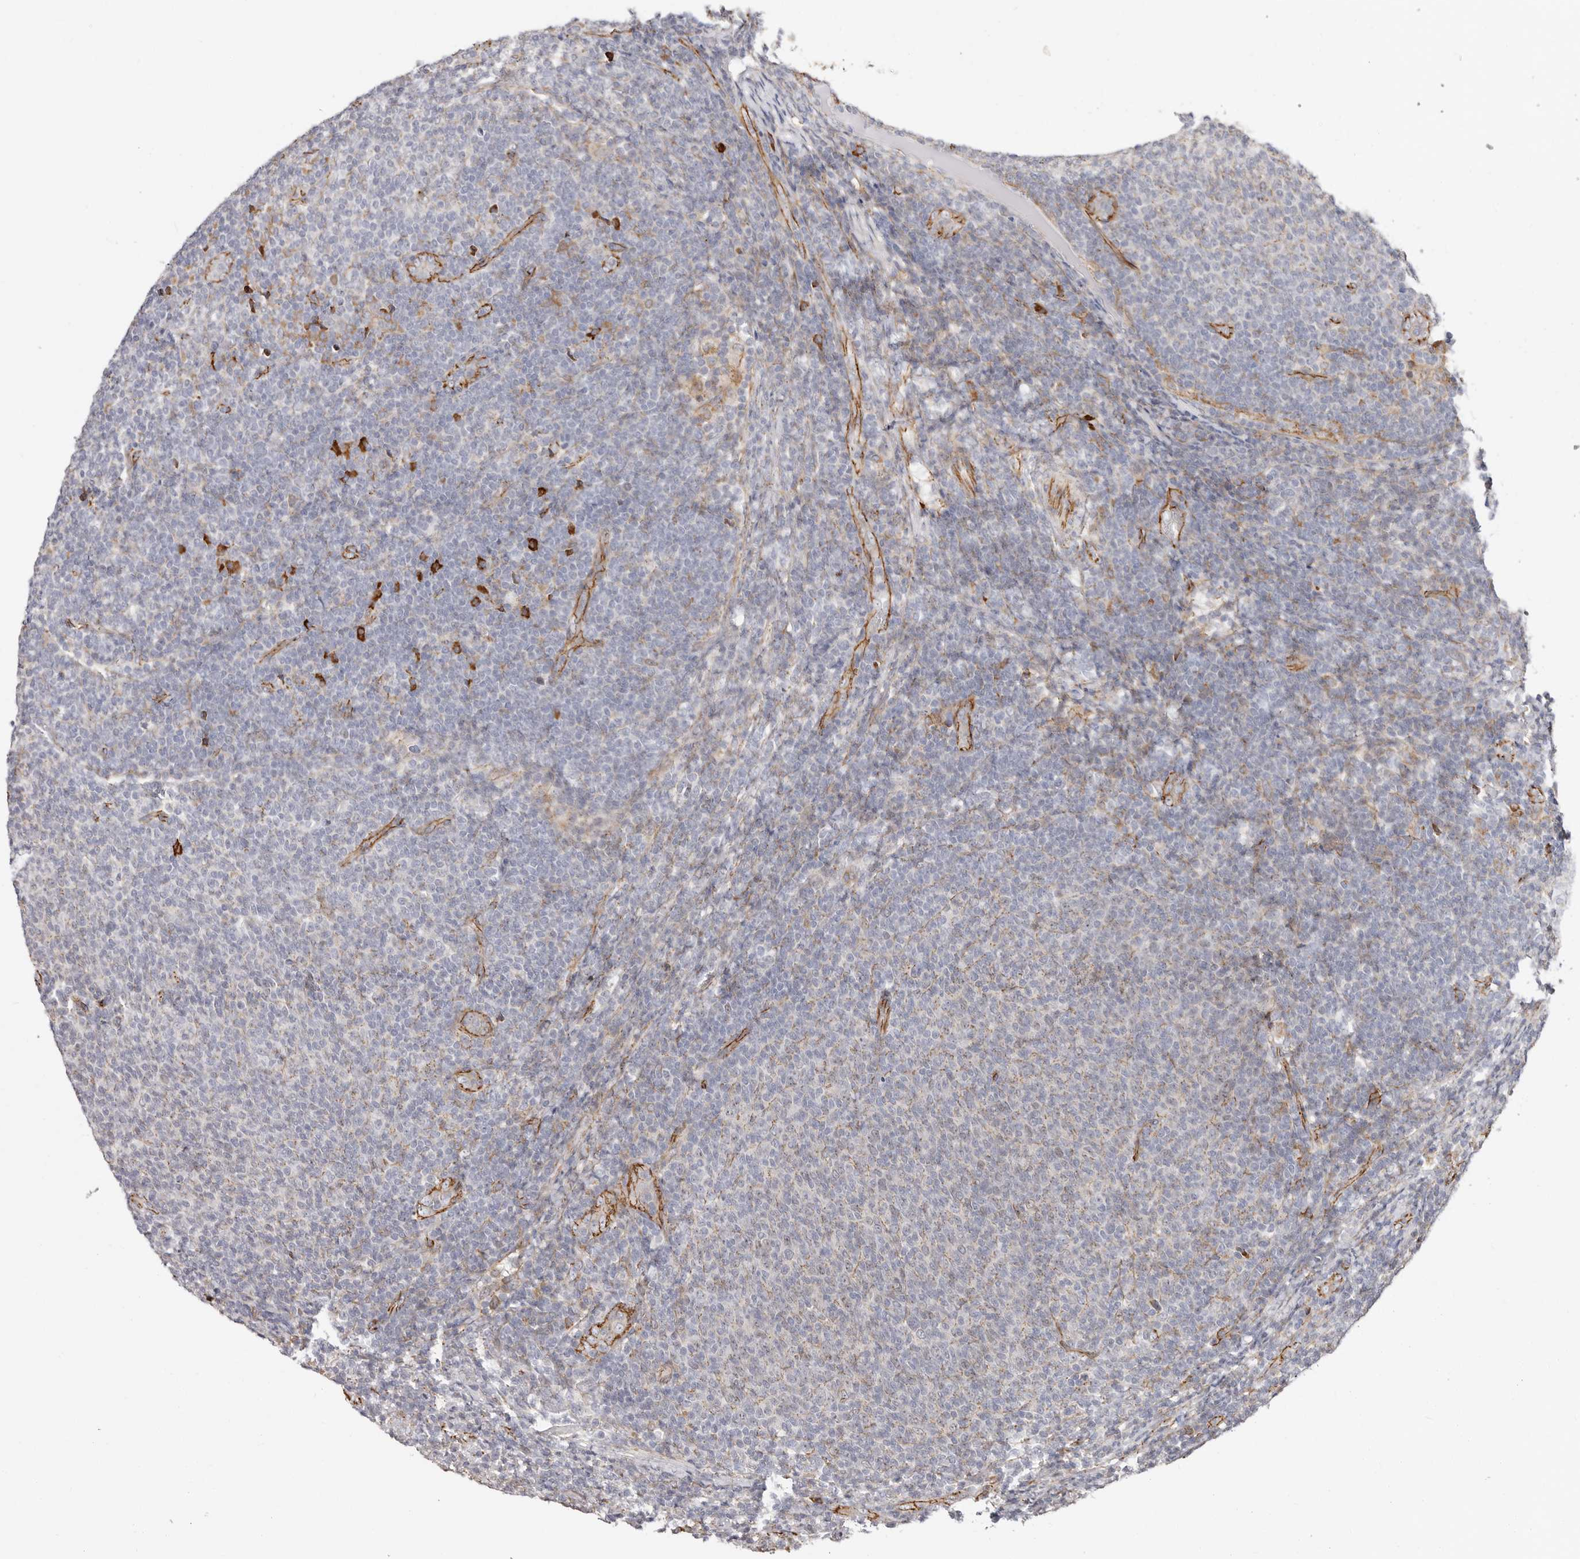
{"staining": {"intensity": "negative", "quantity": "none", "location": "none"}, "tissue": "lymphoma", "cell_type": "Tumor cells", "image_type": "cancer", "snomed": [{"axis": "morphology", "description": "Malignant lymphoma, non-Hodgkin's type, Low grade"}, {"axis": "topography", "description": "Lymph node"}], "caption": "Low-grade malignant lymphoma, non-Hodgkin's type was stained to show a protein in brown. There is no significant staining in tumor cells.", "gene": "CTNNB1", "patient": {"sex": "male", "age": 66}}